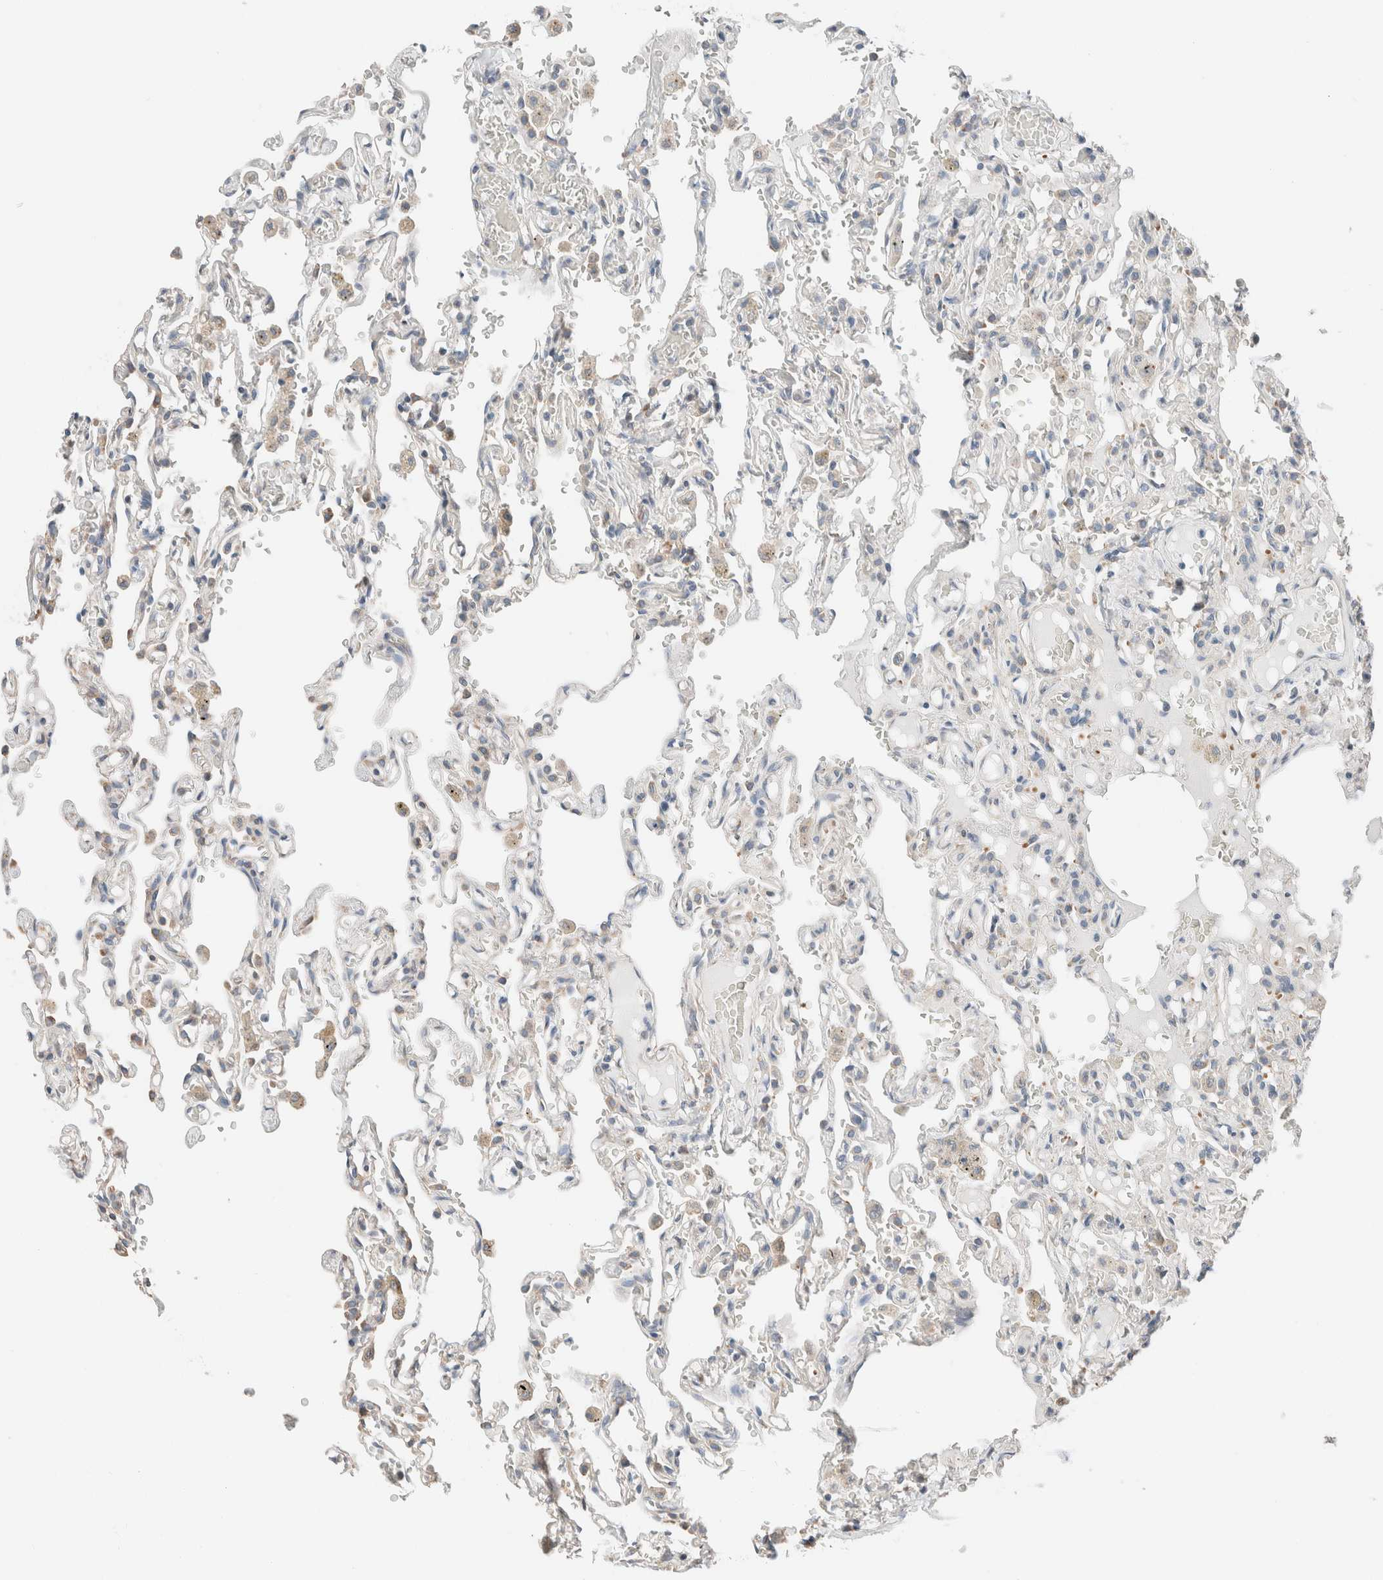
{"staining": {"intensity": "weak", "quantity": "<25%", "location": "cytoplasmic/membranous"}, "tissue": "lung", "cell_type": "Alveolar cells", "image_type": "normal", "snomed": [{"axis": "morphology", "description": "Normal tissue, NOS"}, {"axis": "topography", "description": "Lung"}], "caption": "High power microscopy image of an immunohistochemistry (IHC) micrograph of unremarkable lung, revealing no significant positivity in alveolar cells. (Immunohistochemistry, brightfield microscopy, high magnification).", "gene": "PCM1", "patient": {"sex": "male", "age": 21}}